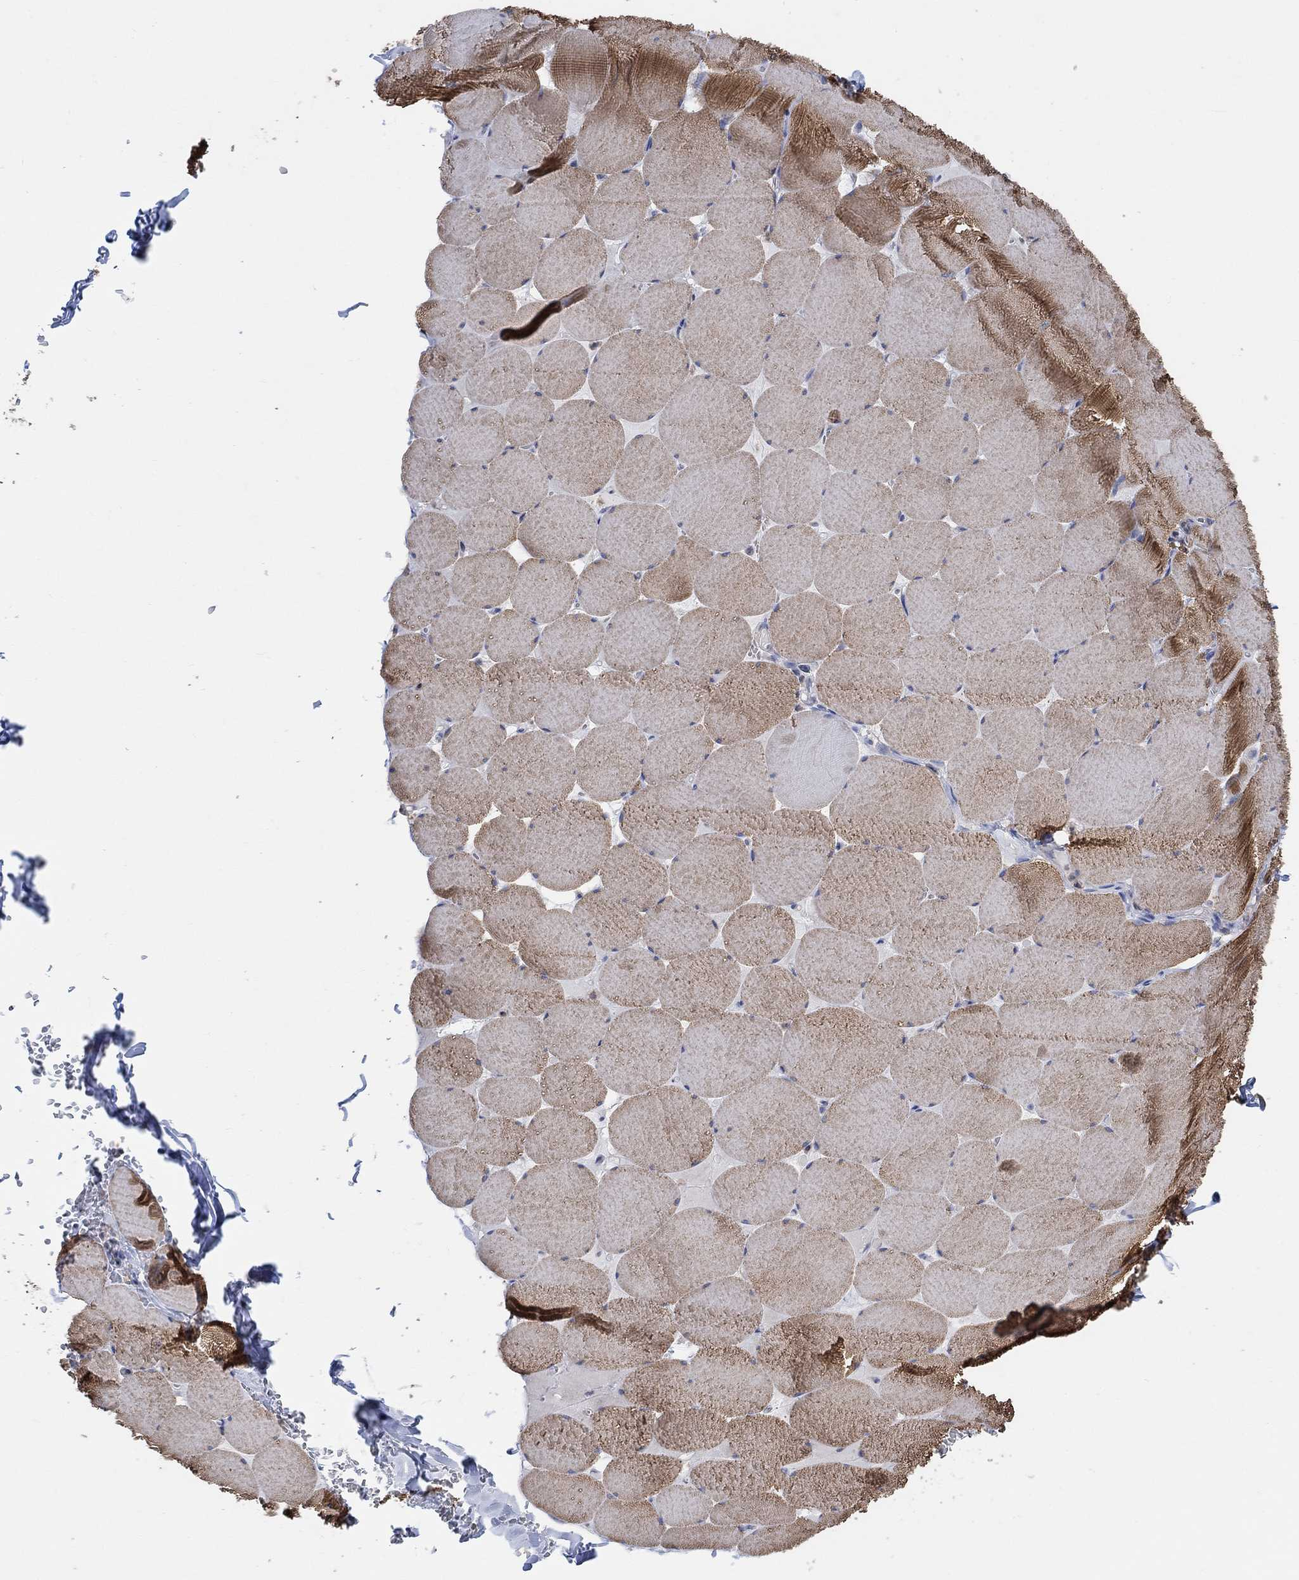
{"staining": {"intensity": "strong", "quantity": "25%-75%", "location": "cytoplasmic/membranous"}, "tissue": "skeletal muscle", "cell_type": "Myocytes", "image_type": "normal", "snomed": [{"axis": "morphology", "description": "Normal tissue, NOS"}, {"axis": "morphology", "description": "Malignant melanoma, Metastatic site"}, {"axis": "topography", "description": "Skeletal muscle"}], "caption": "Immunohistochemistry (IHC) micrograph of benign skeletal muscle stained for a protein (brown), which reveals high levels of strong cytoplasmic/membranous positivity in about 25%-75% of myocytes.", "gene": "NLRP14", "patient": {"sex": "male", "age": 50}}